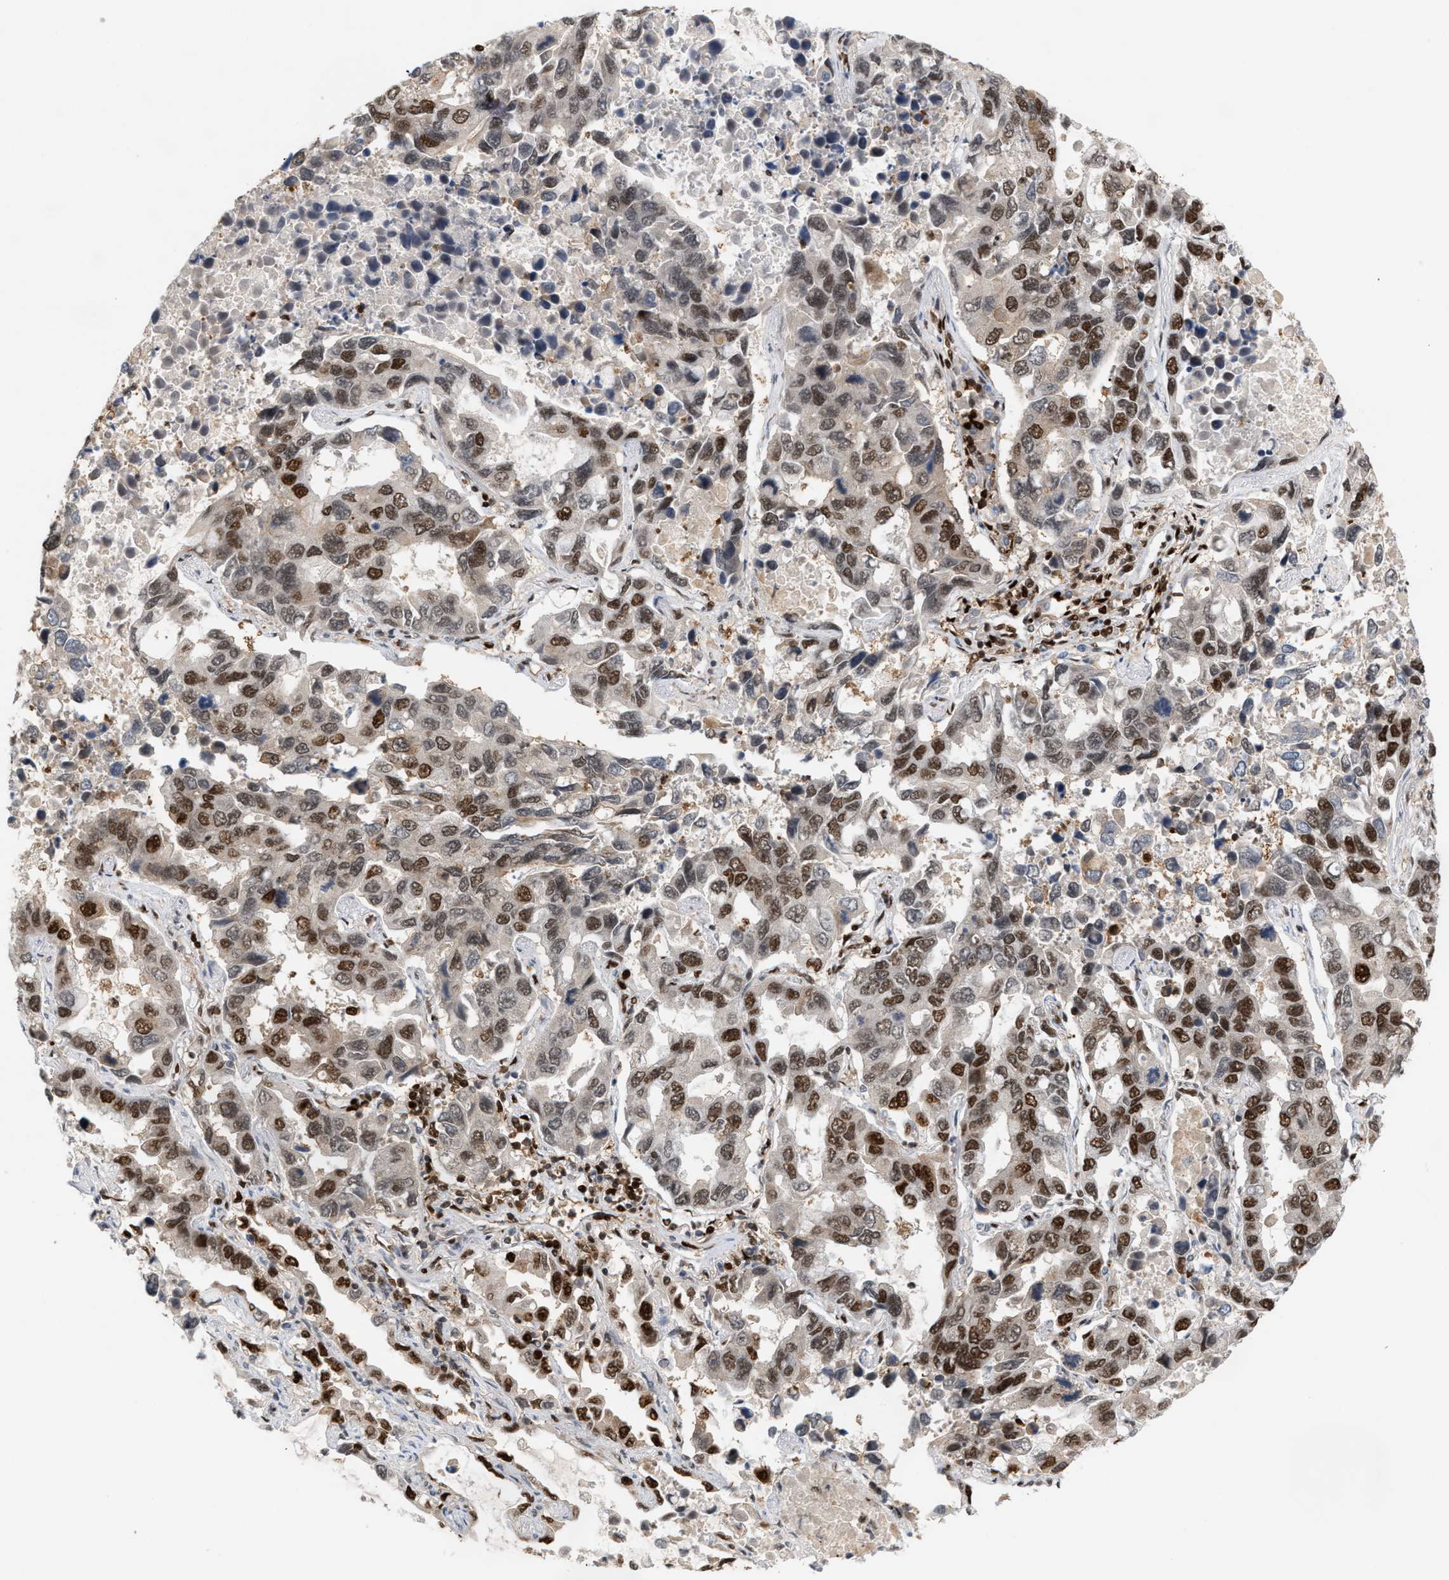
{"staining": {"intensity": "strong", "quantity": "25%-75%", "location": "nuclear"}, "tissue": "lung cancer", "cell_type": "Tumor cells", "image_type": "cancer", "snomed": [{"axis": "morphology", "description": "Adenocarcinoma, NOS"}, {"axis": "topography", "description": "Lung"}], "caption": "Immunohistochemistry histopathology image of neoplastic tissue: human lung cancer stained using immunohistochemistry demonstrates high levels of strong protein expression localized specifically in the nuclear of tumor cells, appearing as a nuclear brown color.", "gene": "RNASEK-C17orf49", "patient": {"sex": "male", "age": 64}}